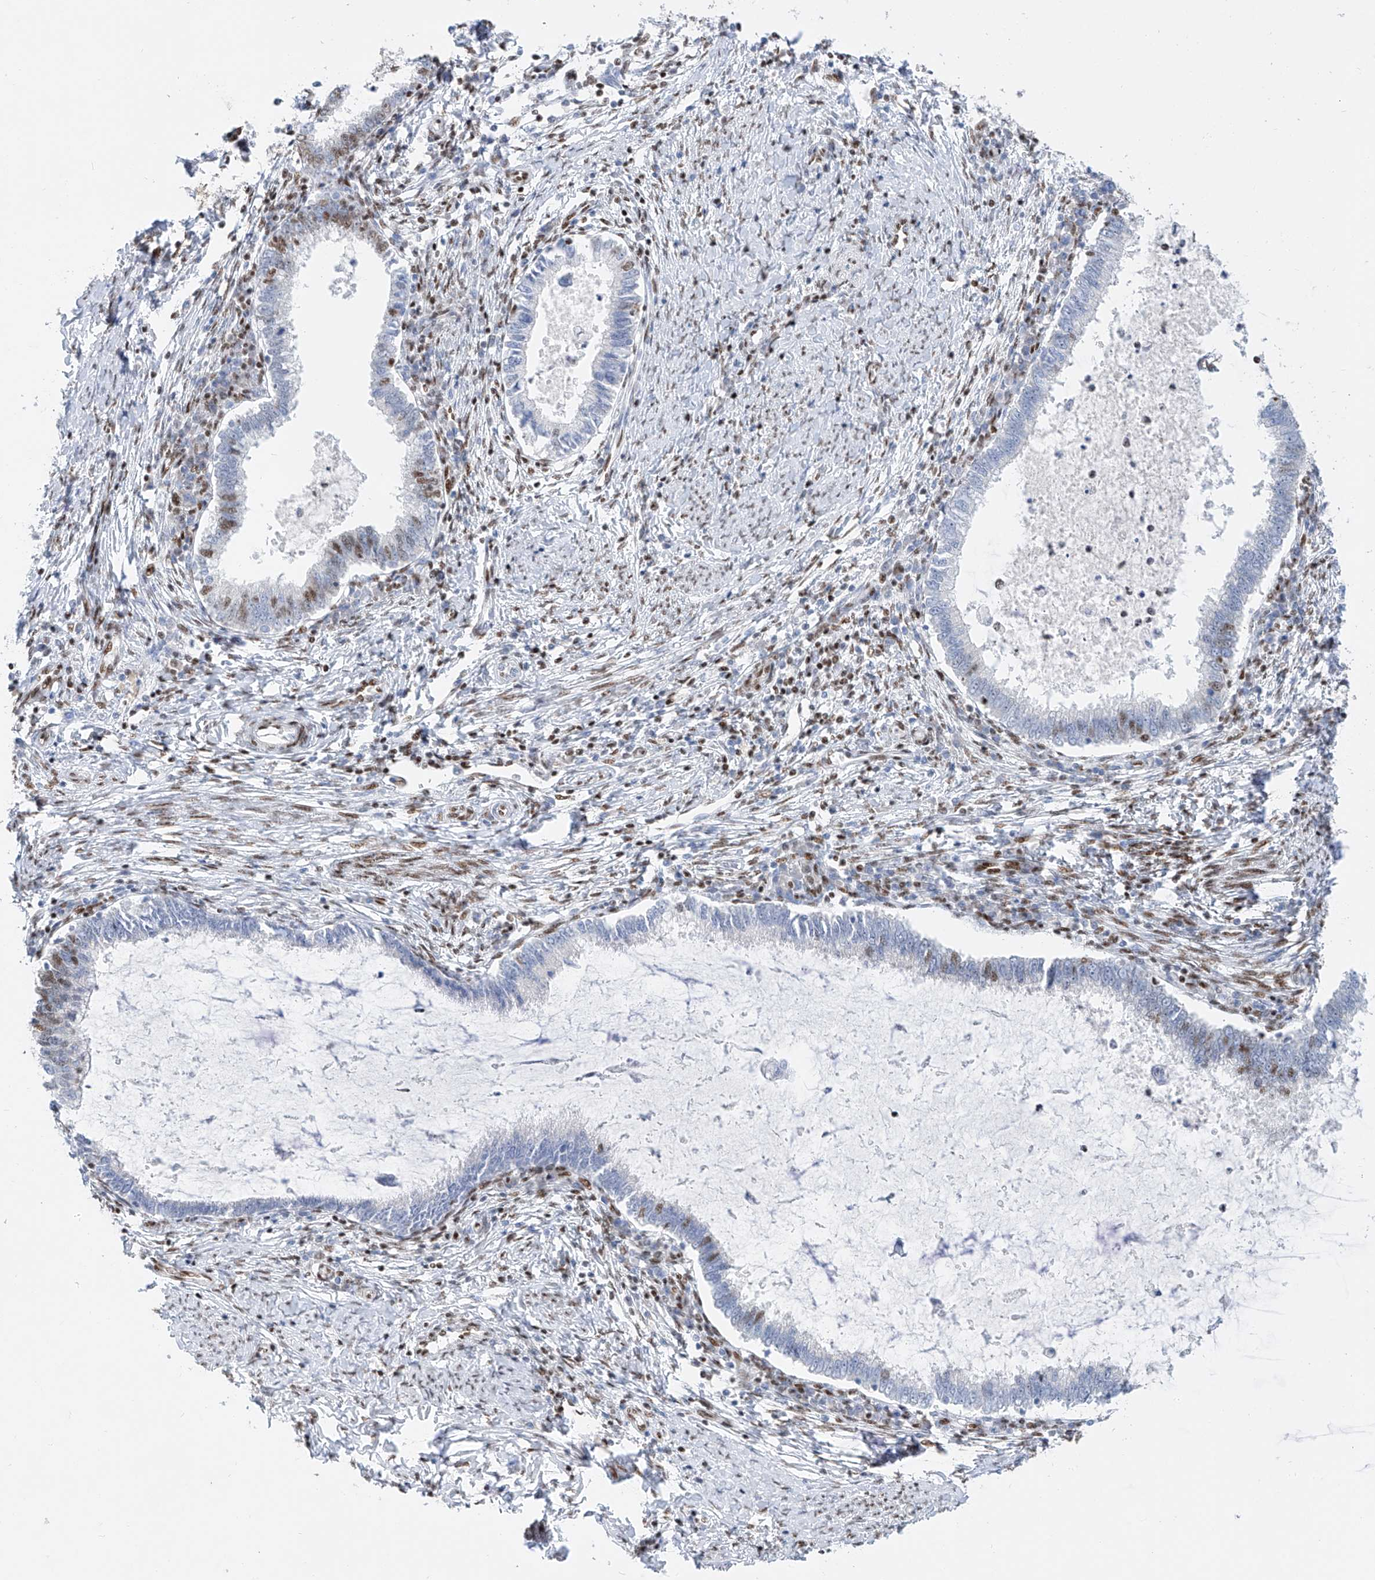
{"staining": {"intensity": "moderate", "quantity": "<25%", "location": "nuclear"}, "tissue": "cervical cancer", "cell_type": "Tumor cells", "image_type": "cancer", "snomed": [{"axis": "morphology", "description": "Adenocarcinoma, NOS"}, {"axis": "topography", "description": "Cervix"}], "caption": "Cervical cancer was stained to show a protein in brown. There is low levels of moderate nuclear staining in about <25% of tumor cells. (Stains: DAB (3,3'-diaminobenzidine) in brown, nuclei in blue, Microscopy: brightfield microscopy at high magnification).", "gene": "TAF4", "patient": {"sex": "female", "age": 36}}